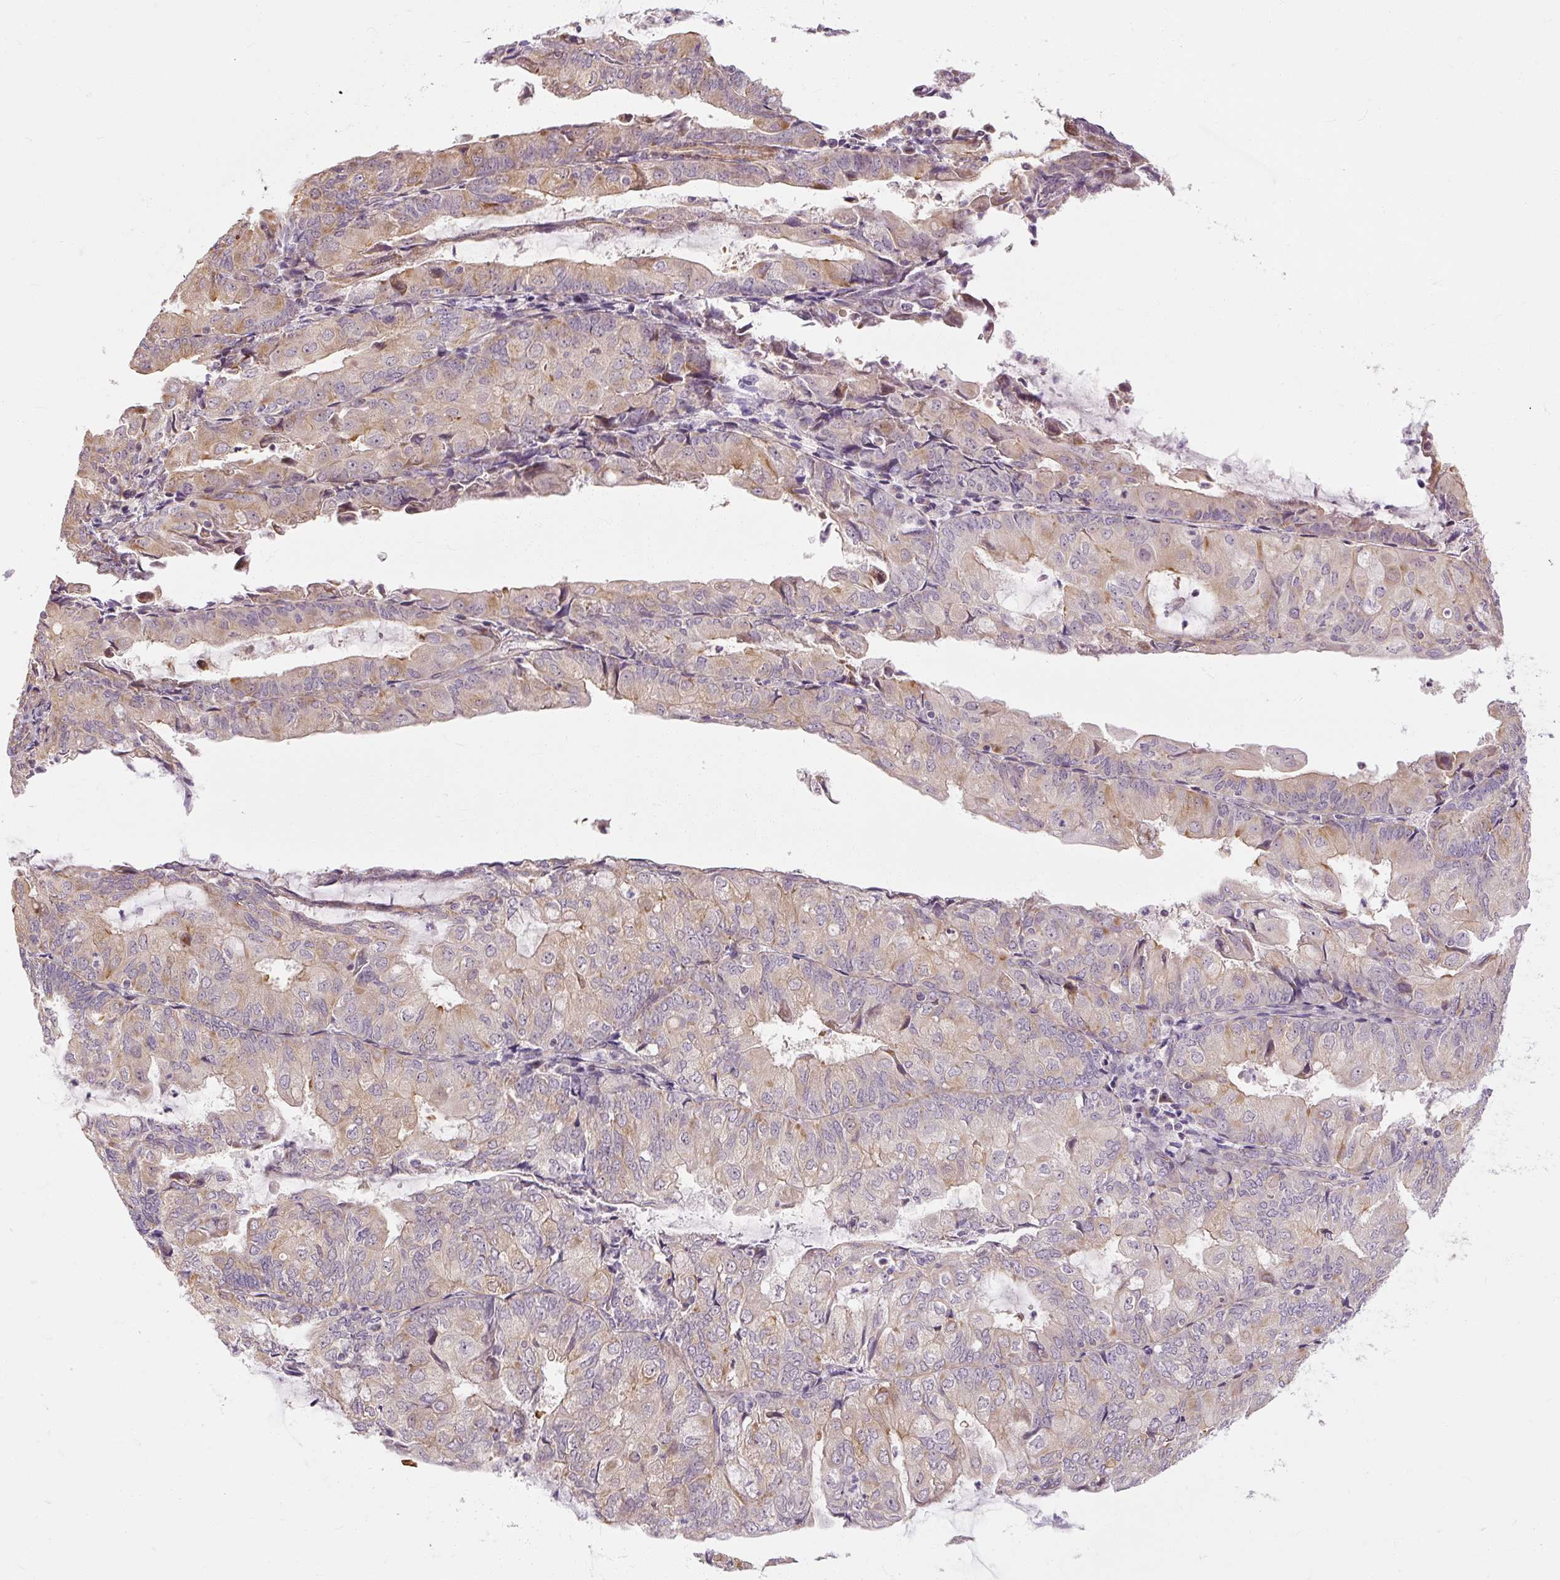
{"staining": {"intensity": "weak", "quantity": "<25%", "location": "cytoplasmic/membranous"}, "tissue": "endometrial cancer", "cell_type": "Tumor cells", "image_type": "cancer", "snomed": [{"axis": "morphology", "description": "Adenocarcinoma, NOS"}, {"axis": "topography", "description": "Endometrium"}], "caption": "A micrograph of endometrial cancer (adenocarcinoma) stained for a protein exhibits no brown staining in tumor cells.", "gene": "RB1CC1", "patient": {"sex": "female", "age": 81}}